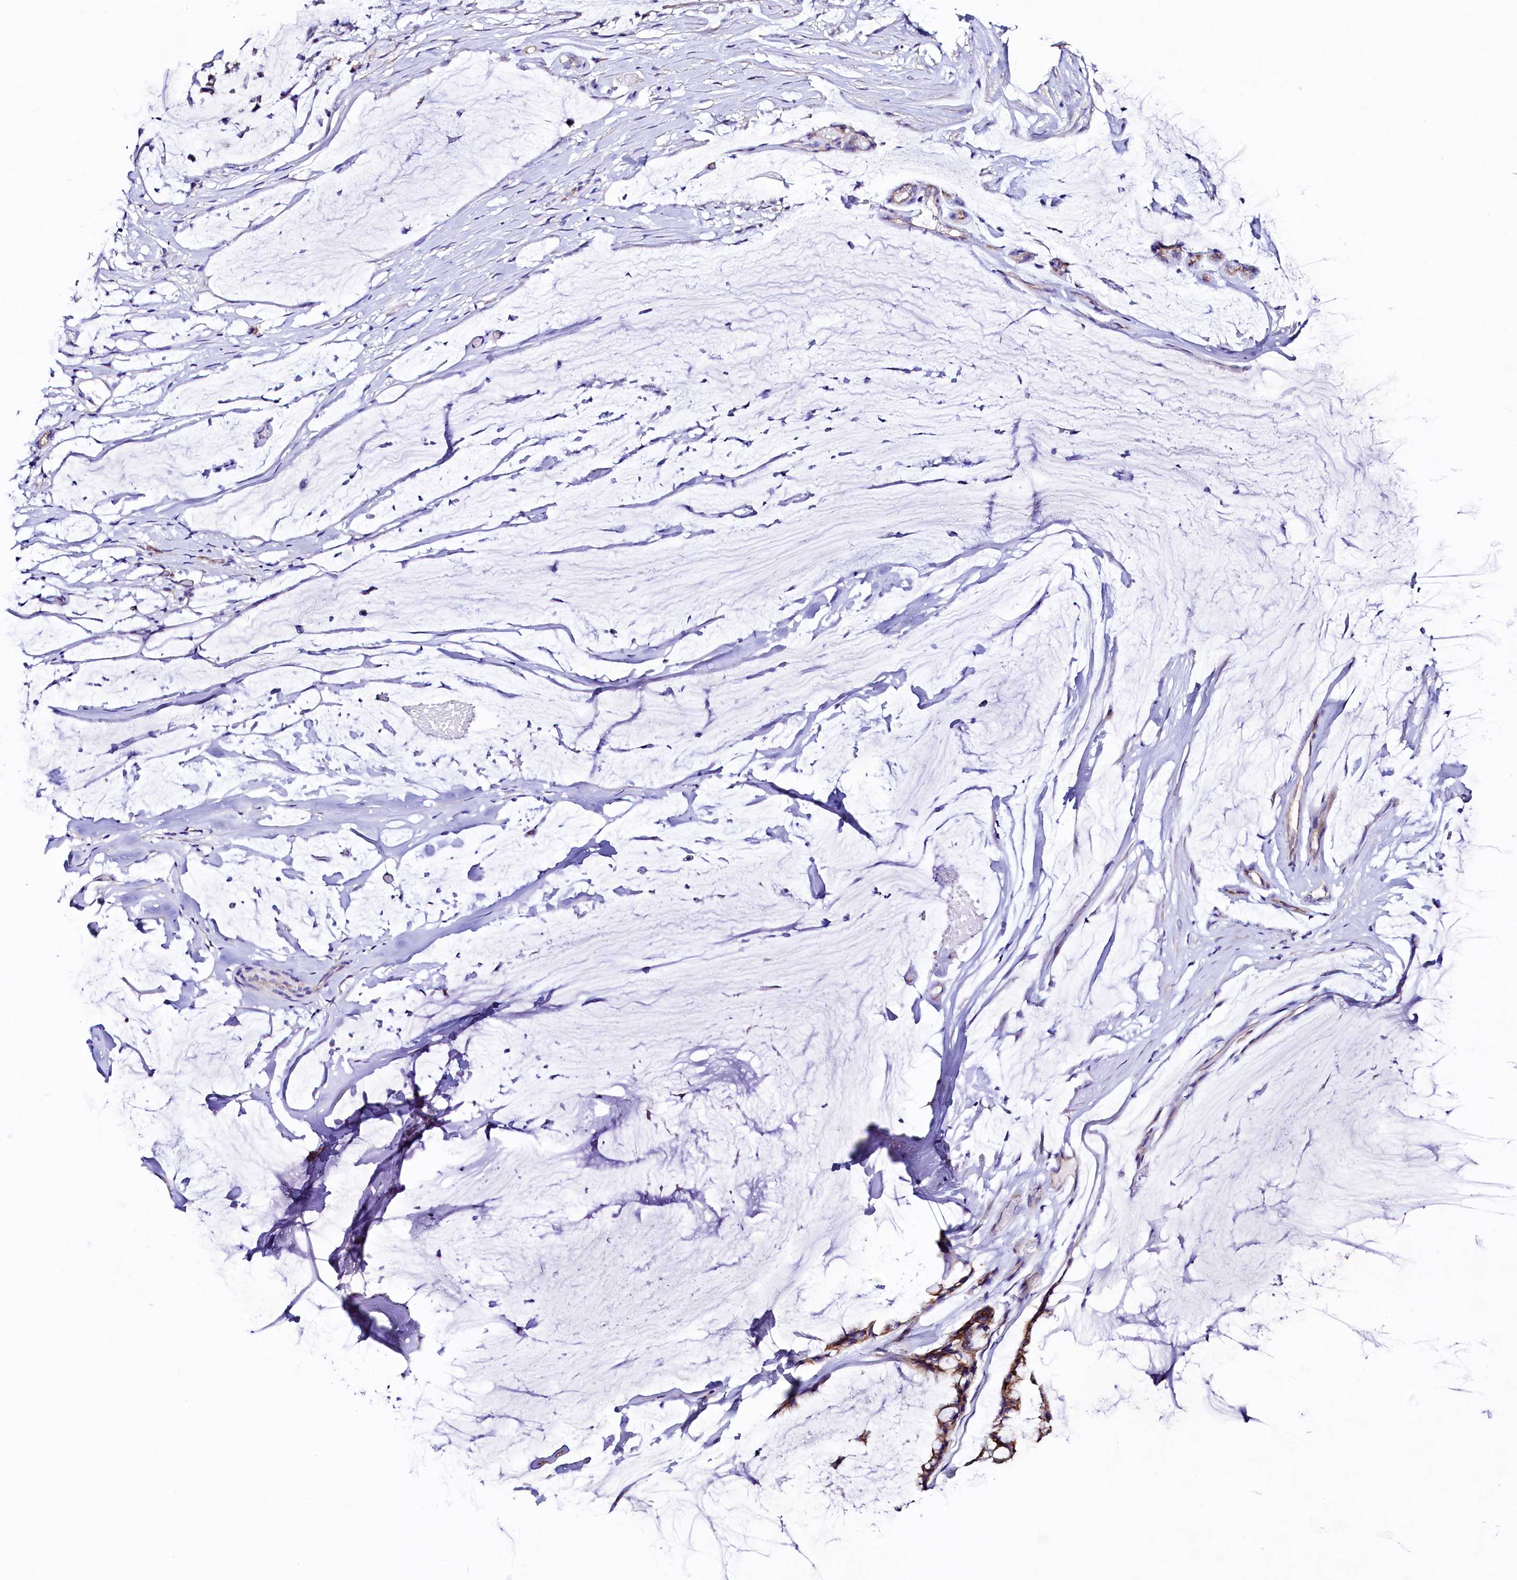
{"staining": {"intensity": "moderate", "quantity": ">75%", "location": "cytoplasmic/membranous"}, "tissue": "ovarian cancer", "cell_type": "Tumor cells", "image_type": "cancer", "snomed": [{"axis": "morphology", "description": "Cystadenocarcinoma, mucinous, NOS"}, {"axis": "topography", "description": "Ovary"}], "caption": "This micrograph shows immunohistochemistry staining of human ovarian cancer (mucinous cystadenocarcinoma), with medium moderate cytoplasmic/membranous positivity in about >75% of tumor cells.", "gene": "SLF1", "patient": {"sex": "female", "age": 39}}